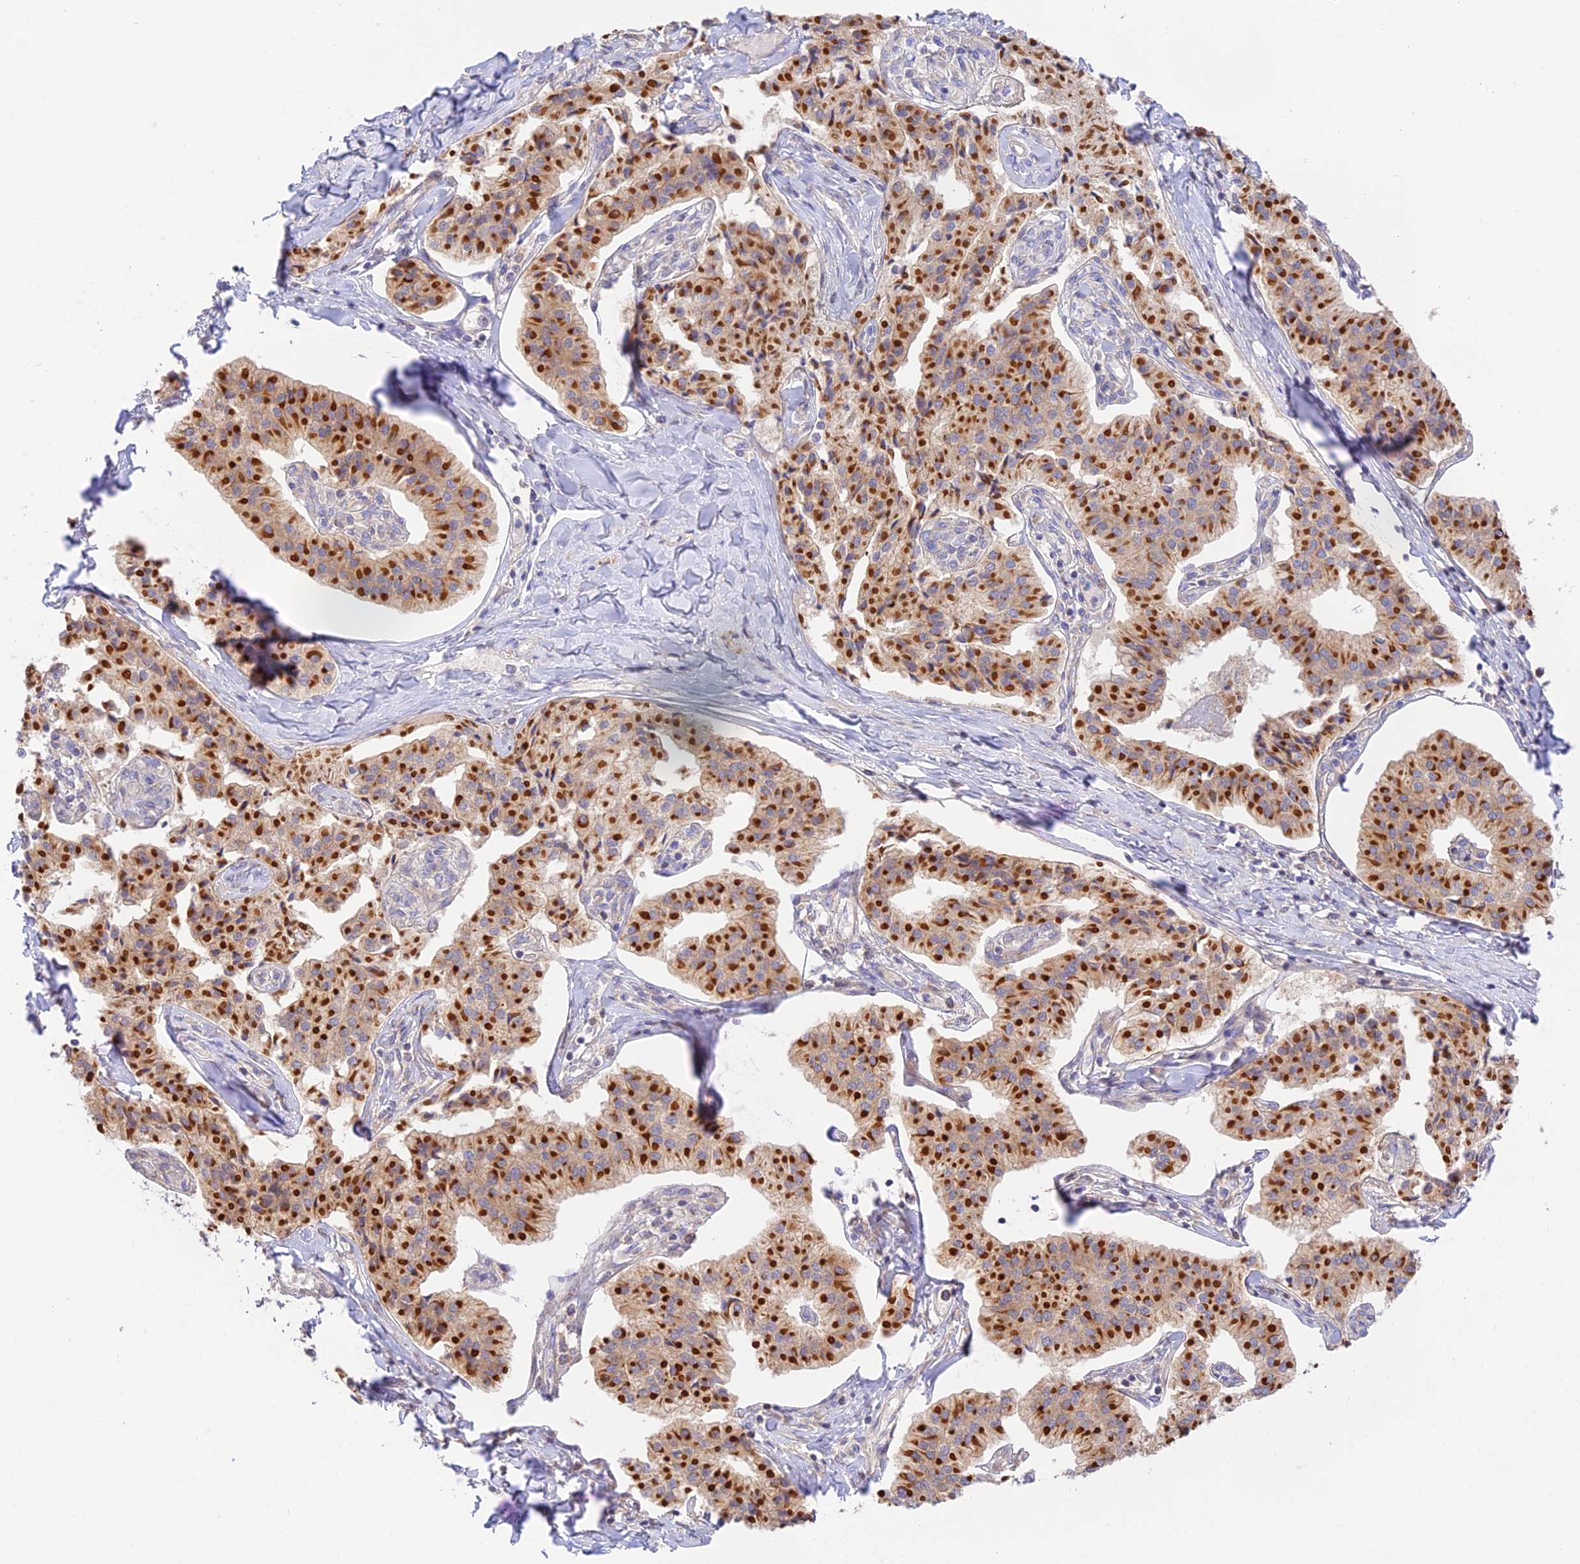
{"staining": {"intensity": "moderate", "quantity": ">75%", "location": "cytoplasmic/membranous,nuclear"}, "tissue": "pancreatic cancer", "cell_type": "Tumor cells", "image_type": "cancer", "snomed": [{"axis": "morphology", "description": "Adenocarcinoma, NOS"}, {"axis": "topography", "description": "Pancreas"}], "caption": "Protein expression analysis of human pancreatic adenocarcinoma reveals moderate cytoplasmic/membranous and nuclear staining in approximately >75% of tumor cells.", "gene": "CAMSAP3", "patient": {"sex": "female", "age": 50}}